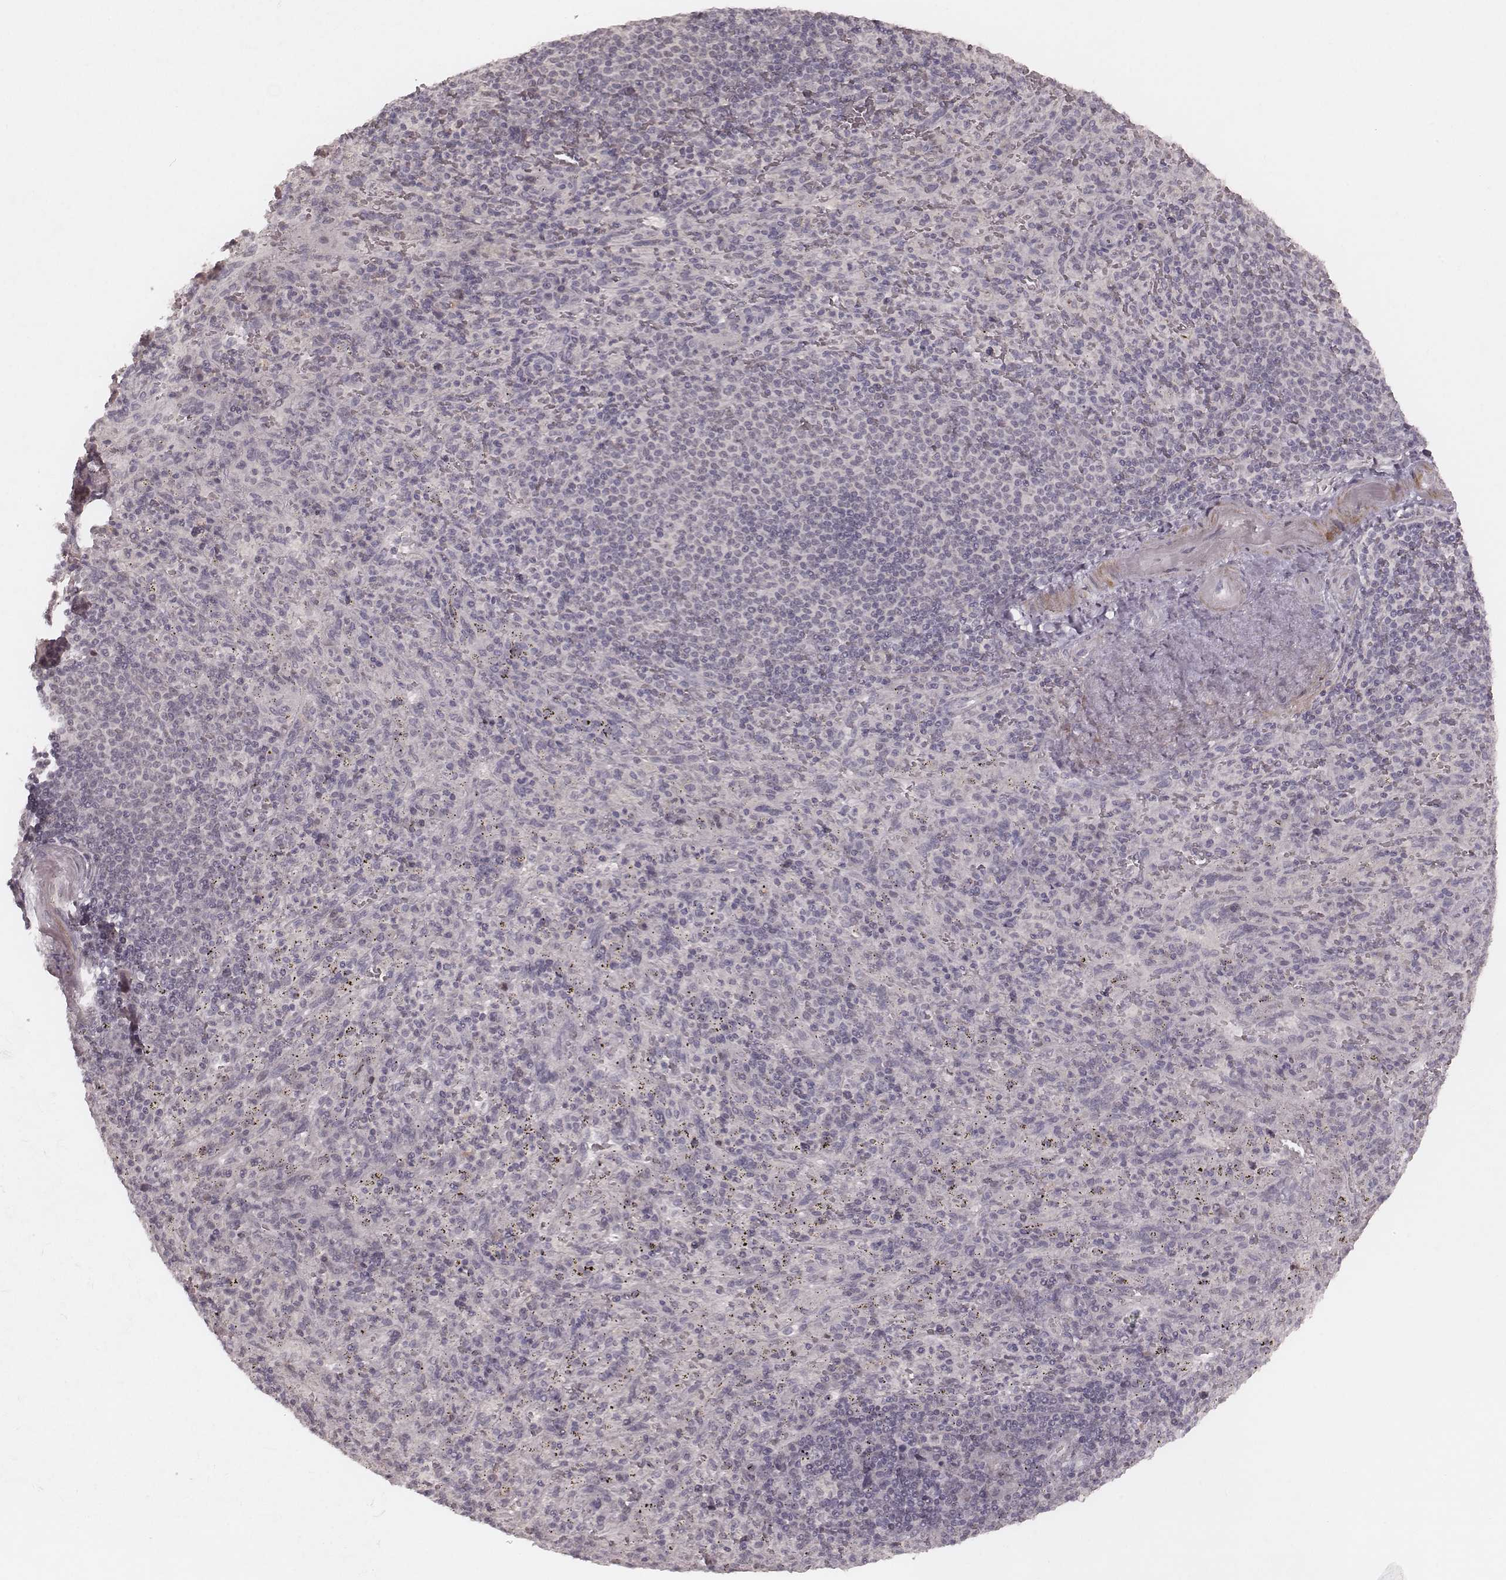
{"staining": {"intensity": "negative", "quantity": "none", "location": "none"}, "tissue": "spleen", "cell_type": "Cells in red pulp", "image_type": "normal", "snomed": [{"axis": "morphology", "description": "Normal tissue, NOS"}, {"axis": "topography", "description": "Spleen"}], "caption": "Photomicrograph shows no protein staining in cells in red pulp of unremarkable spleen.", "gene": "FAM13B", "patient": {"sex": "male", "age": 57}}